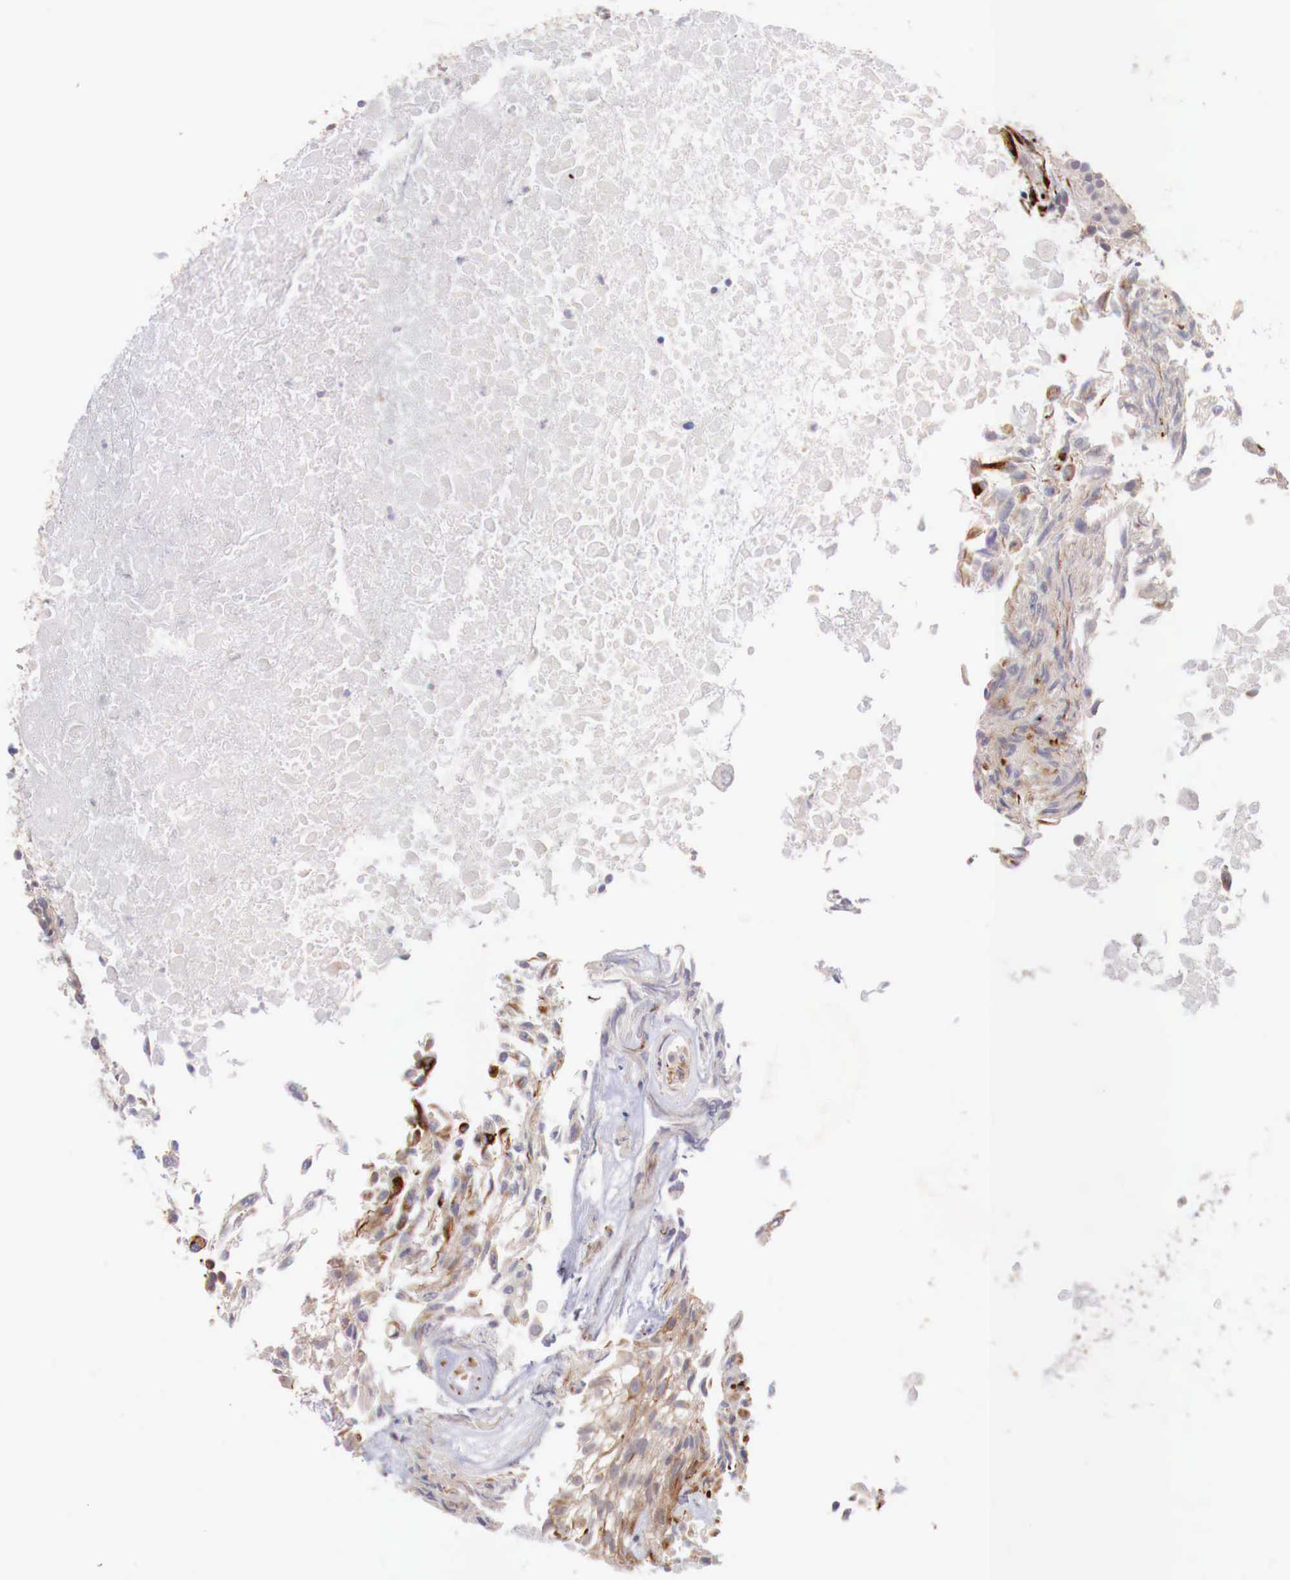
{"staining": {"intensity": "weak", "quantity": "25%-75%", "location": "cytoplasmic/membranous,nuclear"}, "tissue": "urothelial cancer", "cell_type": "Tumor cells", "image_type": "cancer", "snomed": [{"axis": "morphology", "description": "Urothelial carcinoma, High grade"}, {"axis": "topography", "description": "Urinary bladder"}], "caption": "Urothelial carcinoma (high-grade) stained with a protein marker shows weak staining in tumor cells.", "gene": "WT1", "patient": {"sex": "male", "age": 56}}